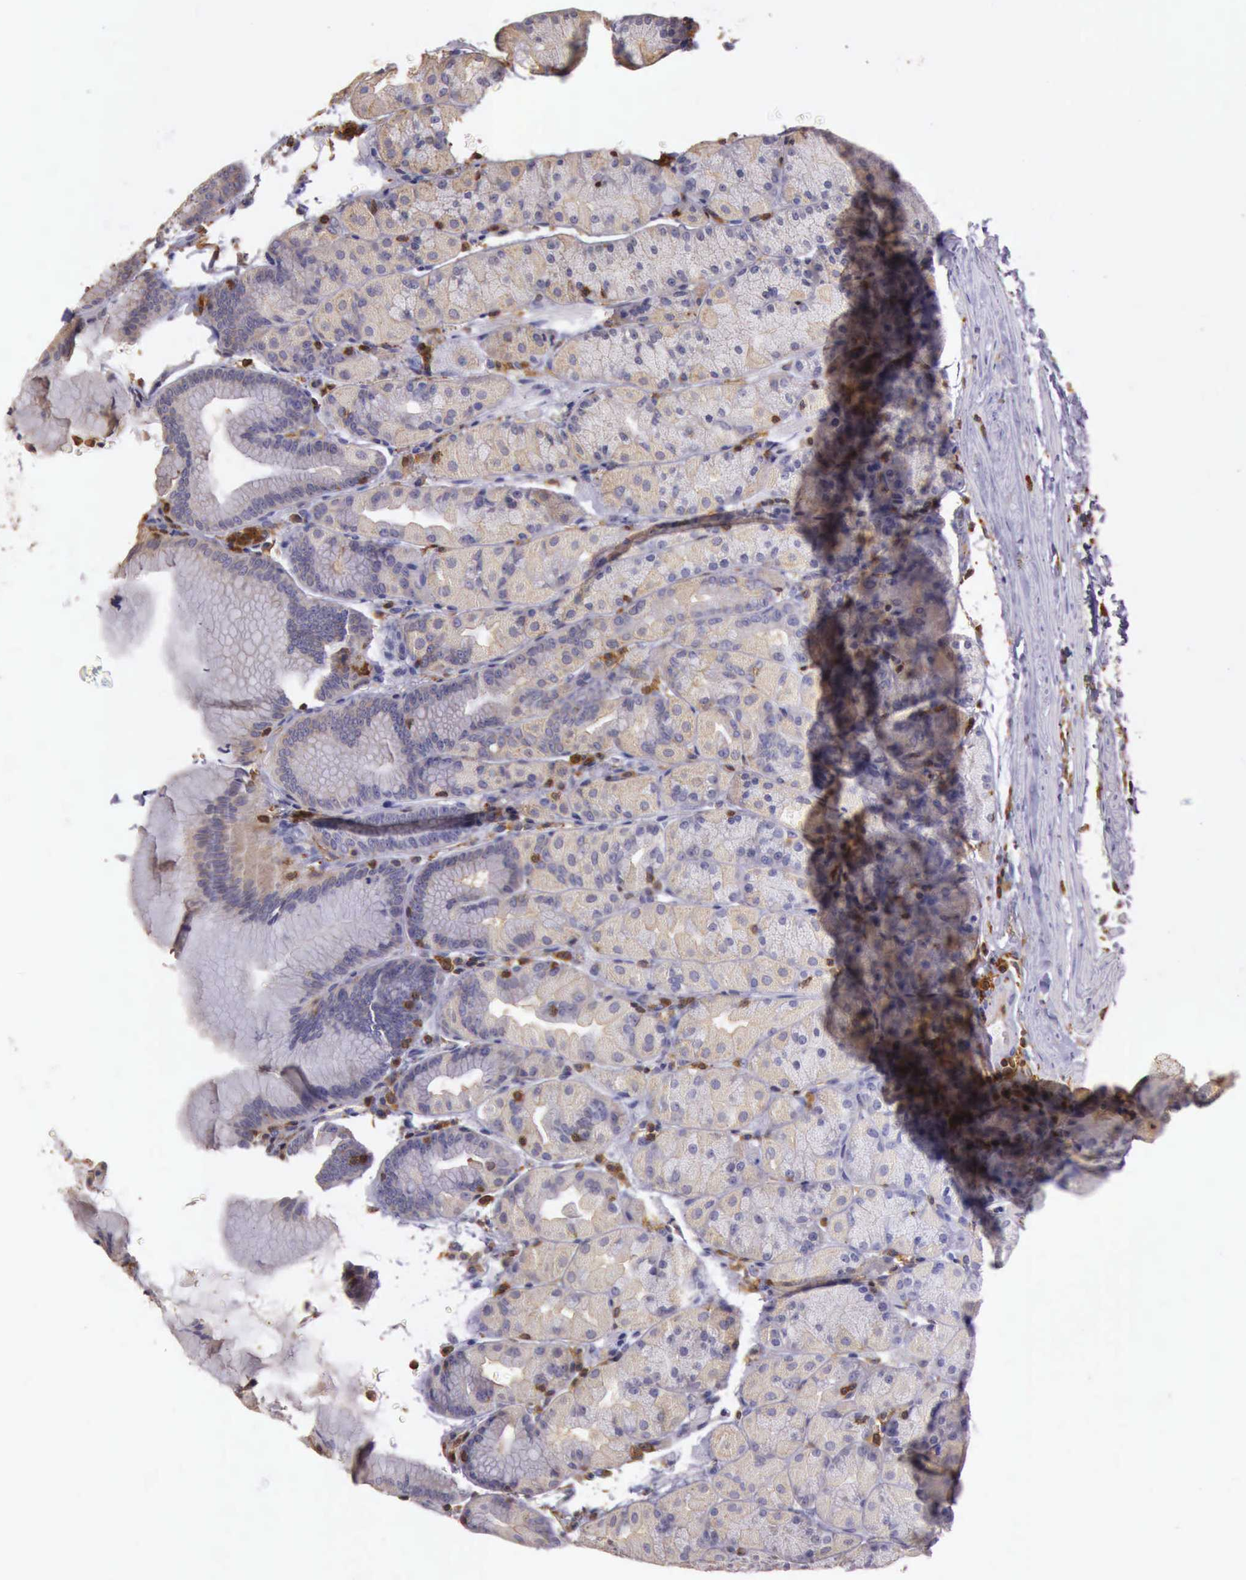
{"staining": {"intensity": "weak", "quantity": "25%-75%", "location": "cytoplasmic/membranous"}, "tissue": "stomach", "cell_type": "Glandular cells", "image_type": "normal", "snomed": [{"axis": "morphology", "description": "Normal tissue, NOS"}, {"axis": "topography", "description": "Stomach, upper"}], "caption": "Immunohistochemical staining of benign stomach exhibits low levels of weak cytoplasmic/membranous staining in about 25%-75% of glandular cells.", "gene": "ARHGAP4", "patient": {"sex": "male", "age": 57}}